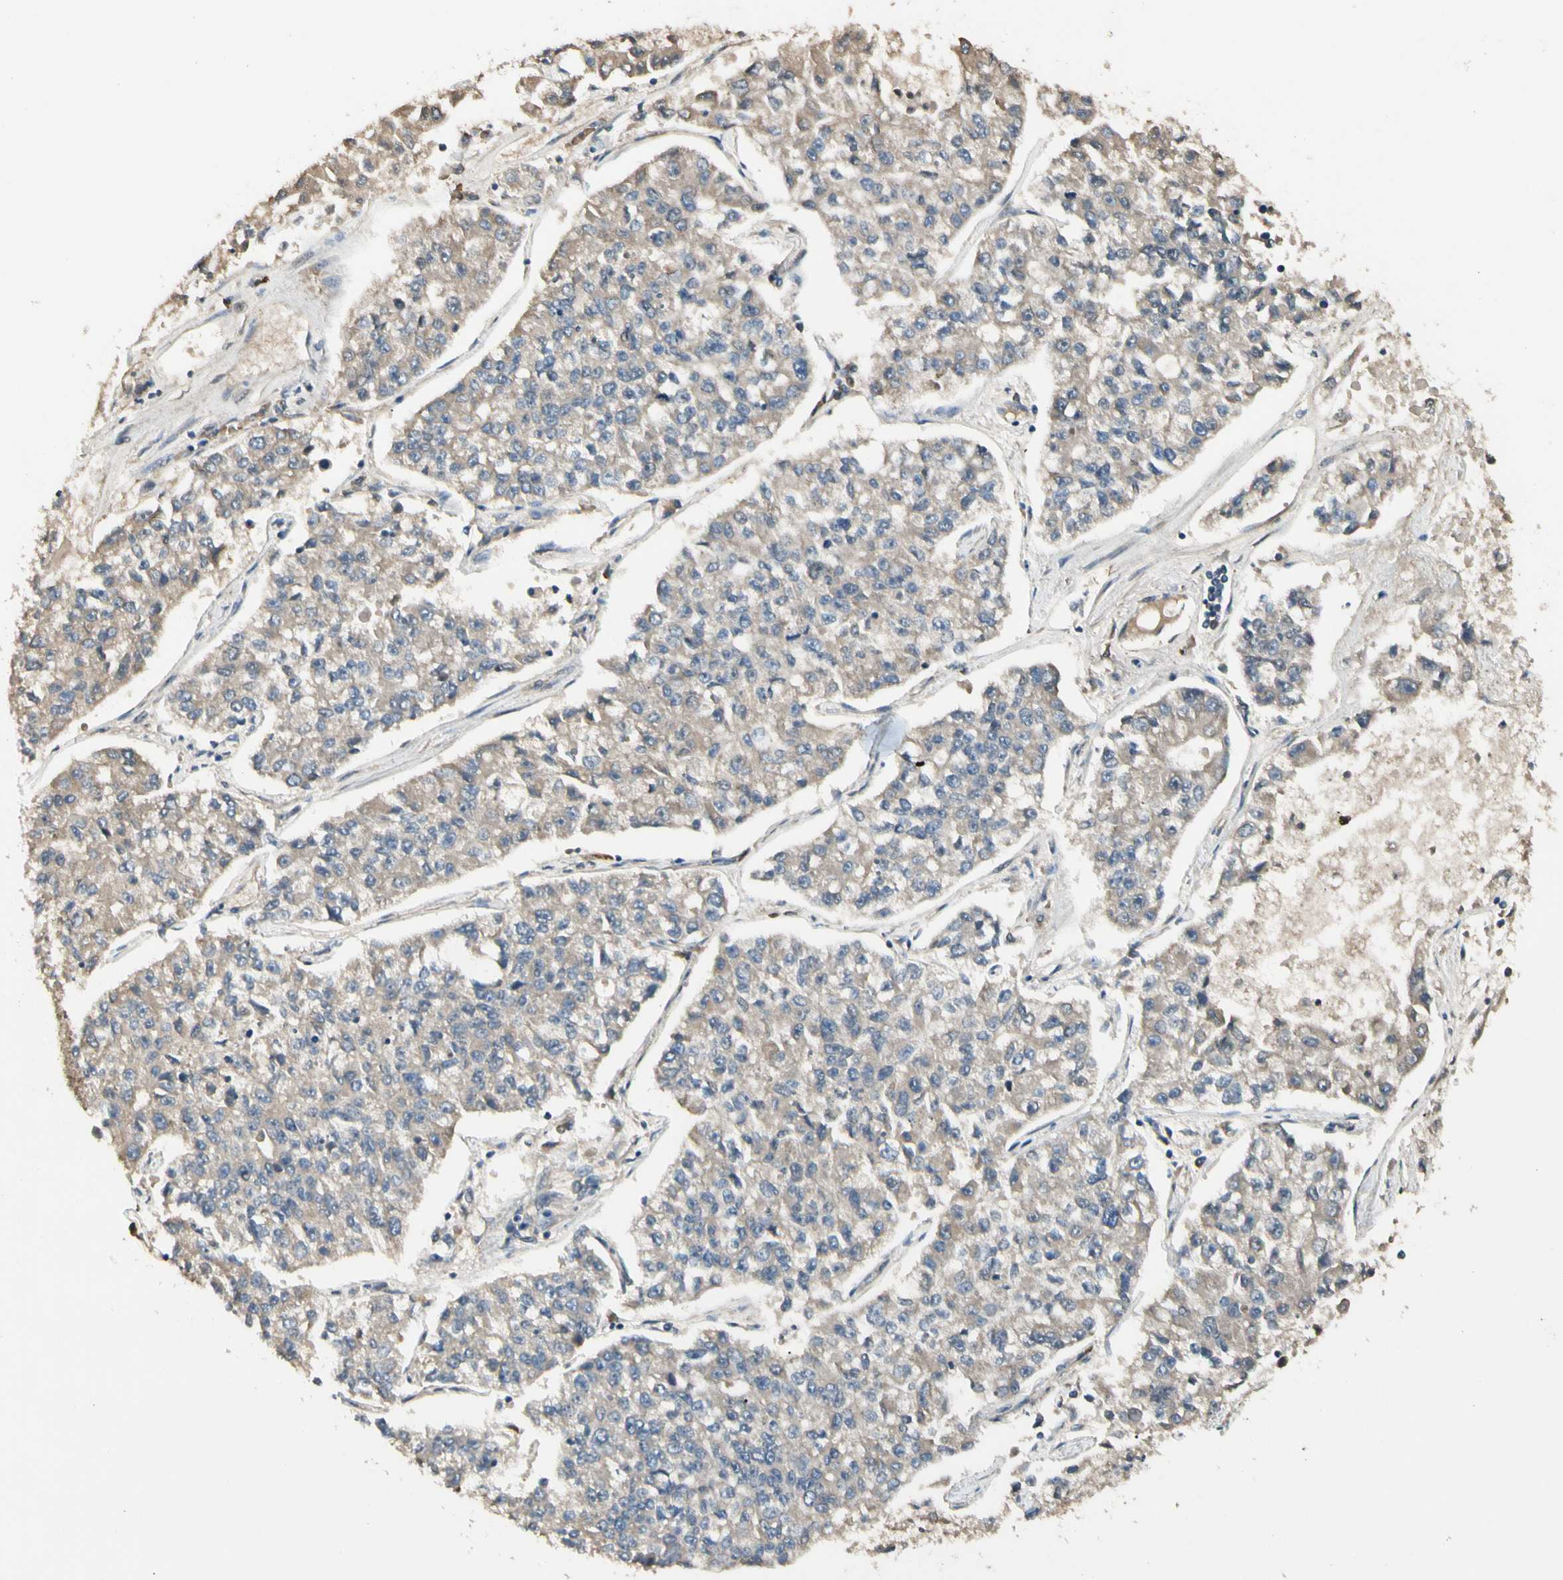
{"staining": {"intensity": "weak", "quantity": ">75%", "location": "cytoplasmic/membranous"}, "tissue": "lung cancer", "cell_type": "Tumor cells", "image_type": "cancer", "snomed": [{"axis": "morphology", "description": "Adenocarcinoma, NOS"}, {"axis": "topography", "description": "Lung"}], "caption": "Protein expression analysis of human adenocarcinoma (lung) reveals weak cytoplasmic/membranous positivity in about >75% of tumor cells.", "gene": "ATG4C", "patient": {"sex": "male", "age": 49}}